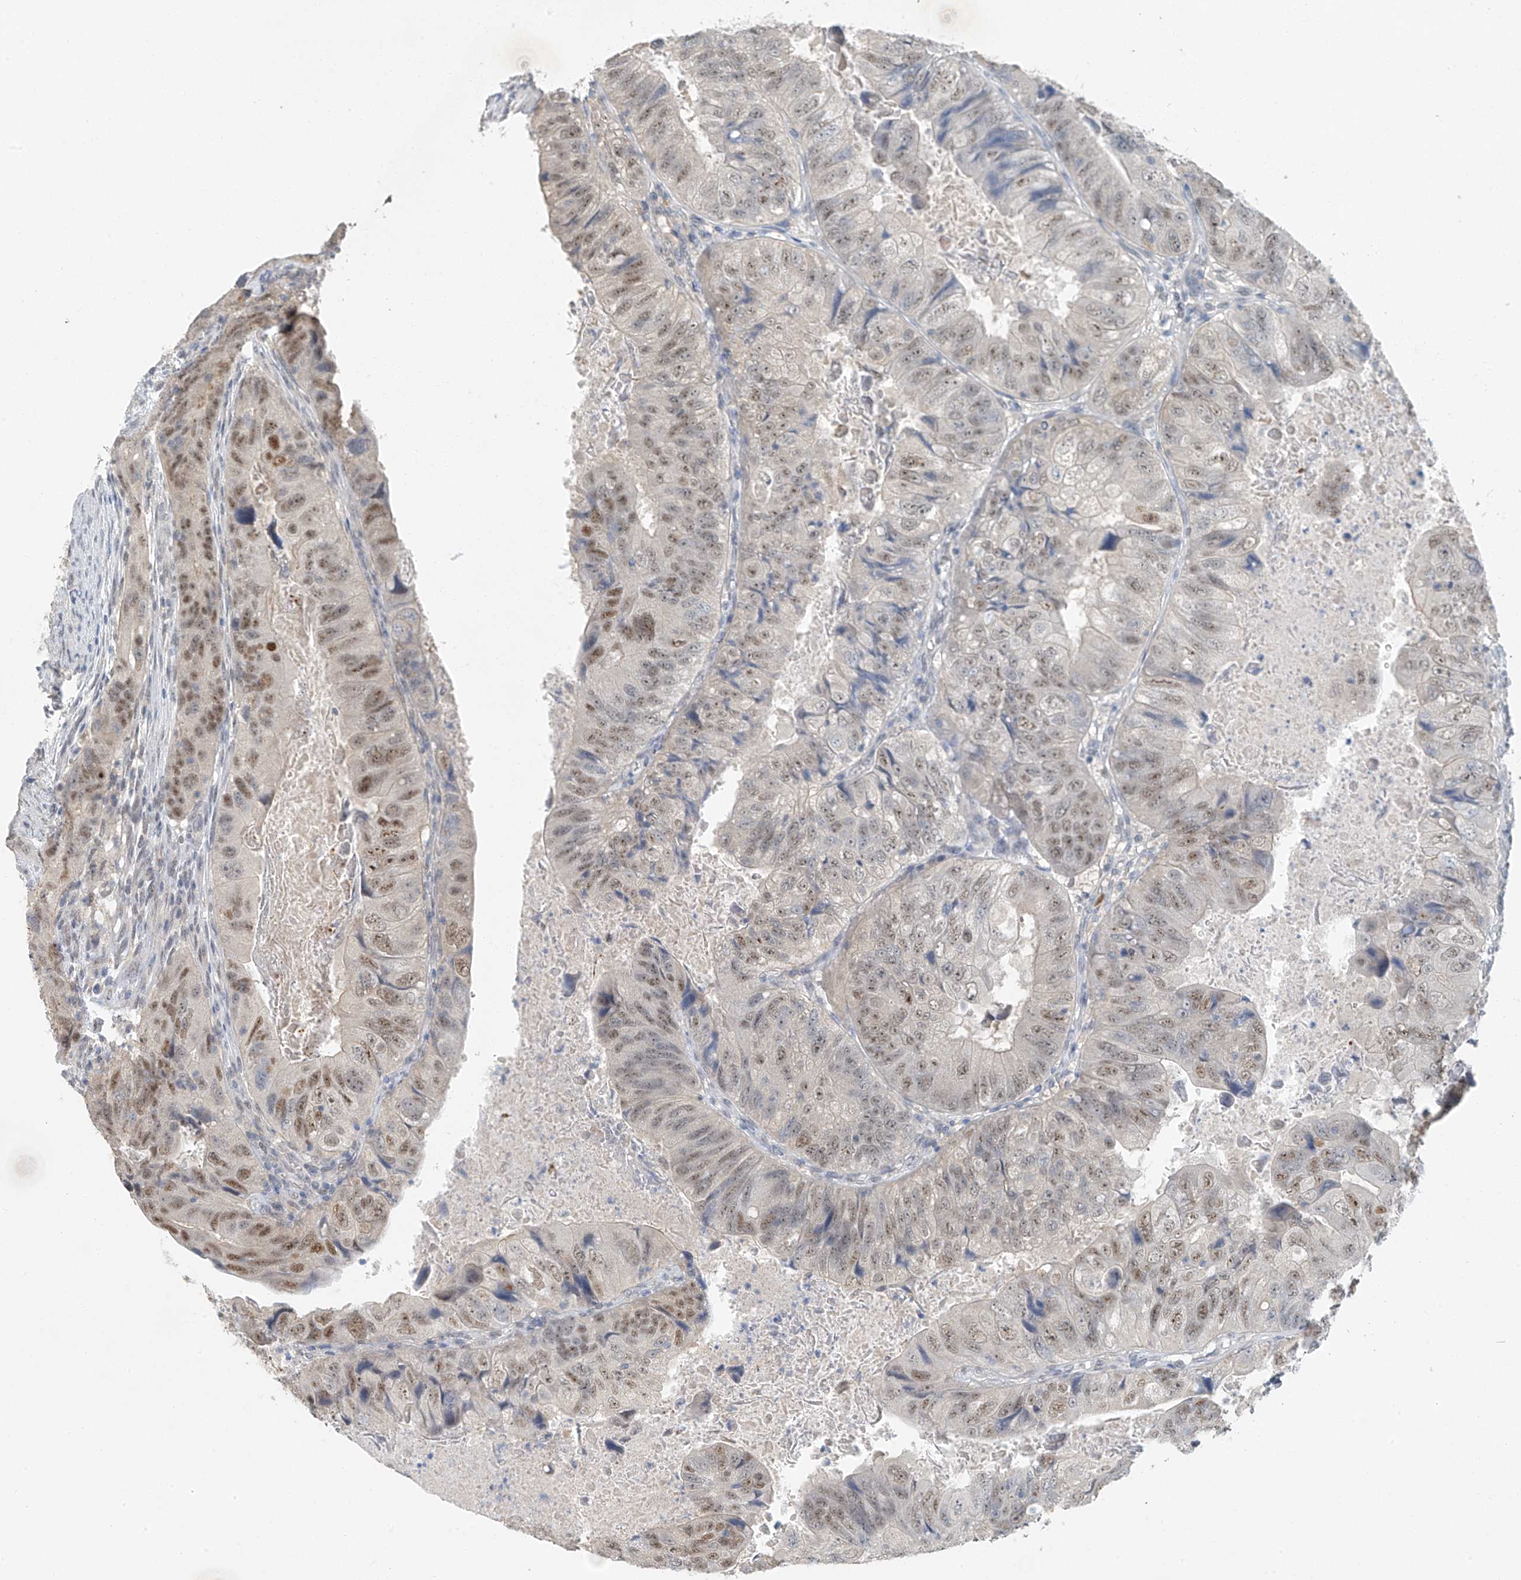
{"staining": {"intensity": "moderate", "quantity": ">75%", "location": "nuclear"}, "tissue": "colorectal cancer", "cell_type": "Tumor cells", "image_type": "cancer", "snomed": [{"axis": "morphology", "description": "Adenocarcinoma, NOS"}, {"axis": "topography", "description": "Rectum"}], "caption": "The histopathology image reveals staining of colorectal cancer (adenocarcinoma), revealing moderate nuclear protein expression (brown color) within tumor cells.", "gene": "TAF8", "patient": {"sex": "male", "age": 63}}